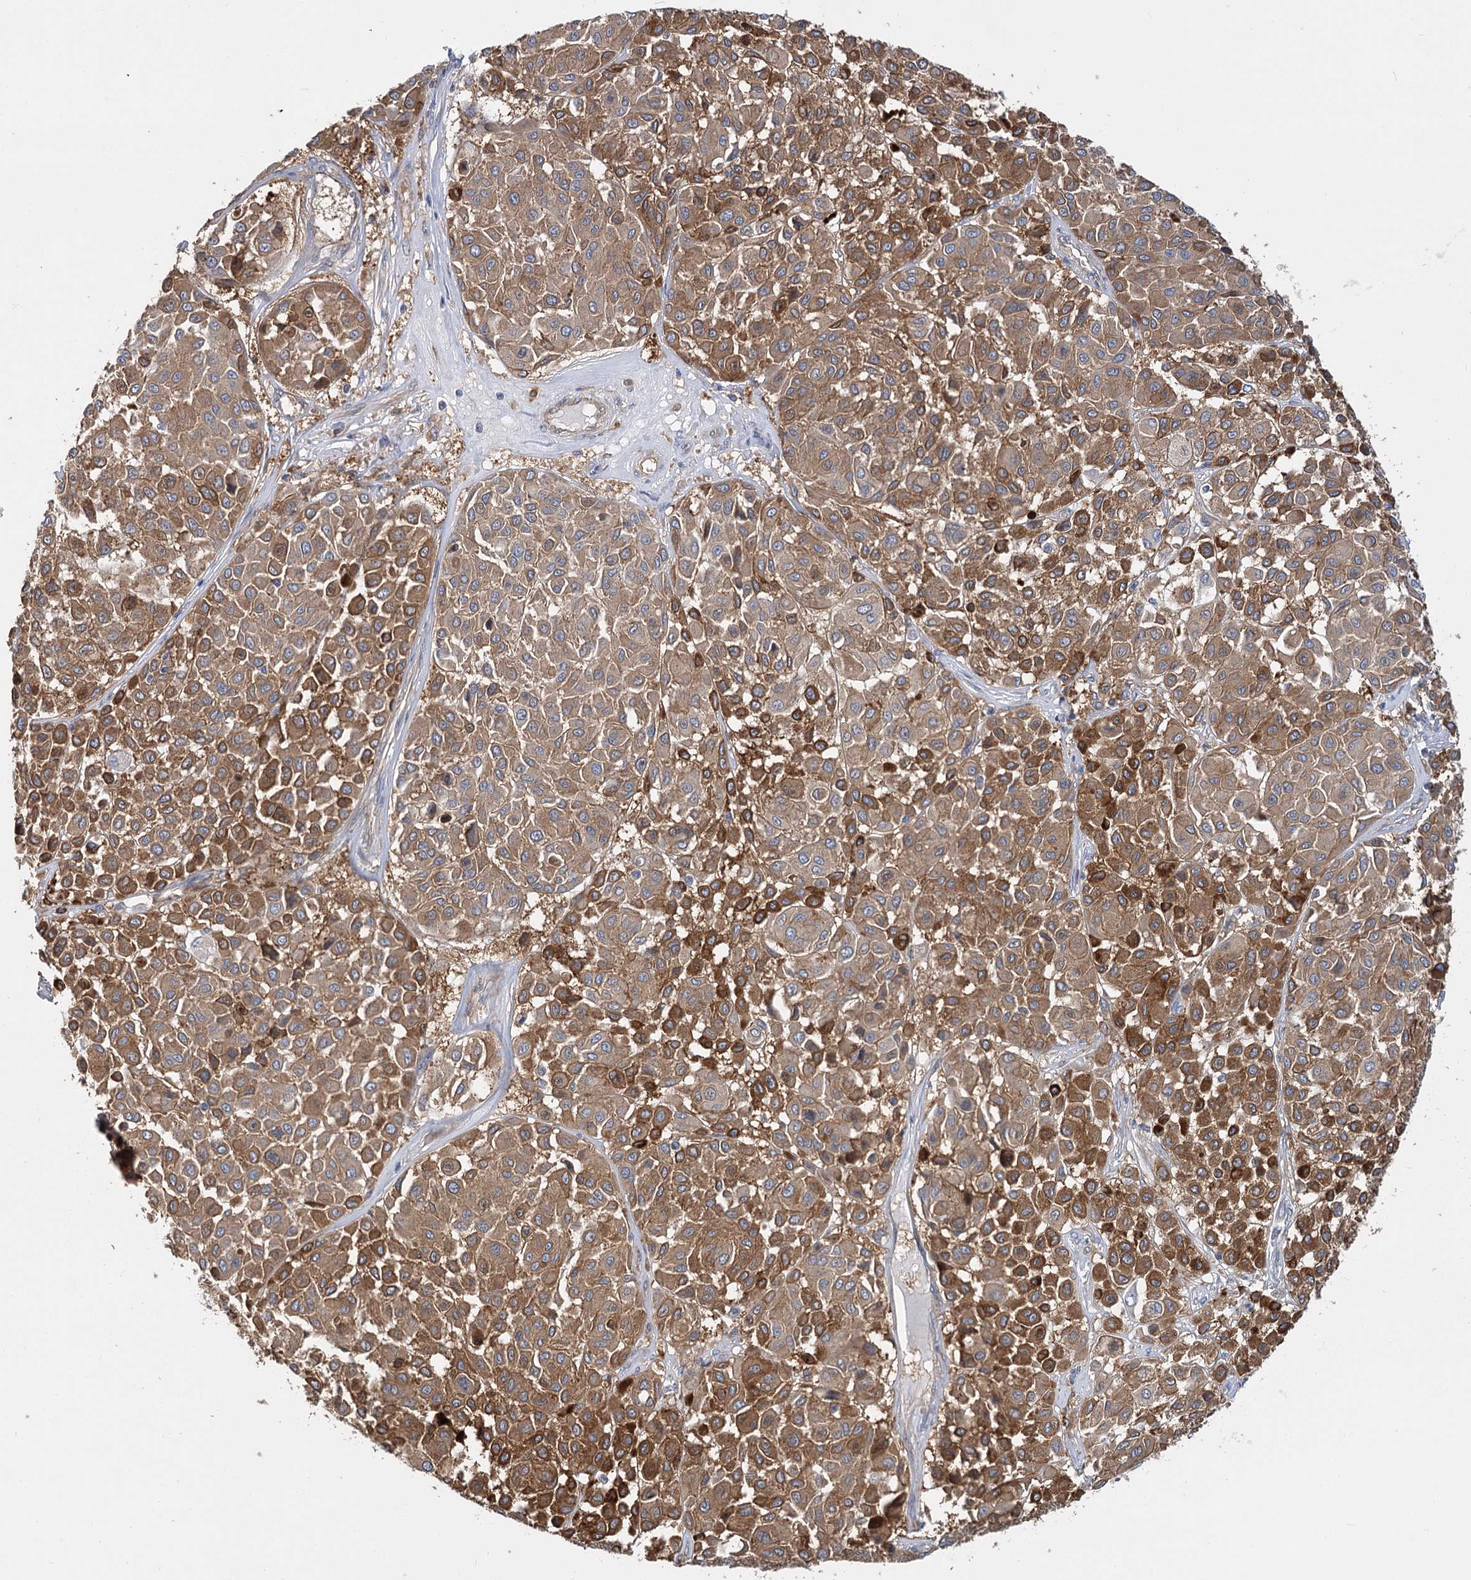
{"staining": {"intensity": "moderate", "quantity": ">75%", "location": "cytoplasmic/membranous"}, "tissue": "melanoma", "cell_type": "Tumor cells", "image_type": "cancer", "snomed": [{"axis": "morphology", "description": "Malignant melanoma, Metastatic site"}, {"axis": "topography", "description": "Soft tissue"}], "caption": "DAB (3,3'-diaminobenzidine) immunohistochemical staining of malignant melanoma (metastatic site) reveals moderate cytoplasmic/membranous protein staining in about >75% of tumor cells.", "gene": "GUSB", "patient": {"sex": "male", "age": 41}}